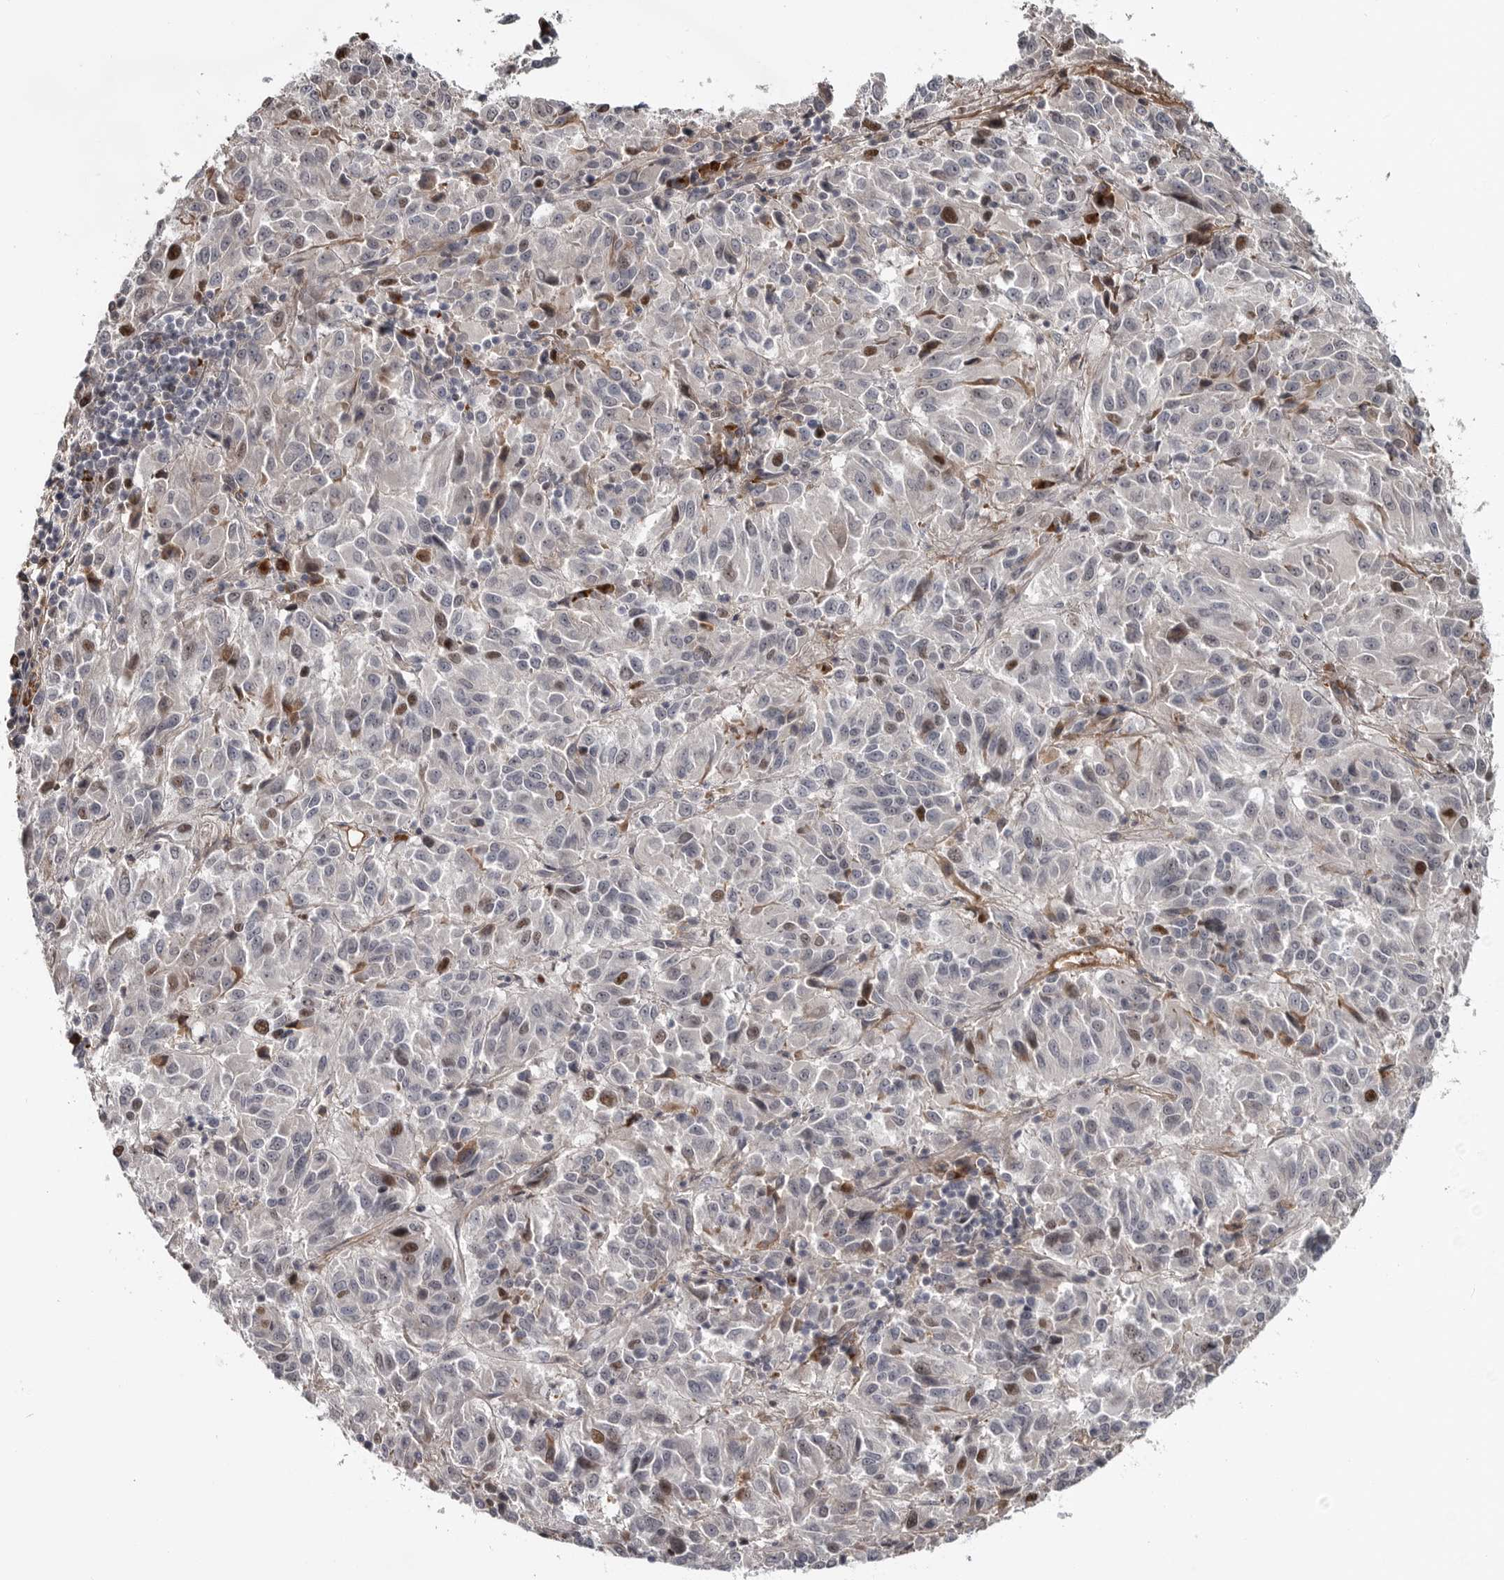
{"staining": {"intensity": "moderate", "quantity": "<25%", "location": "nuclear"}, "tissue": "melanoma", "cell_type": "Tumor cells", "image_type": "cancer", "snomed": [{"axis": "morphology", "description": "Malignant melanoma, Metastatic site"}, {"axis": "topography", "description": "Lung"}], "caption": "Immunohistochemical staining of melanoma displays low levels of moderate nuclear protein staining in about <25% of tumor cells.", "gene": "ZNF277", "patient": {"sex": "male", "age": 64}}